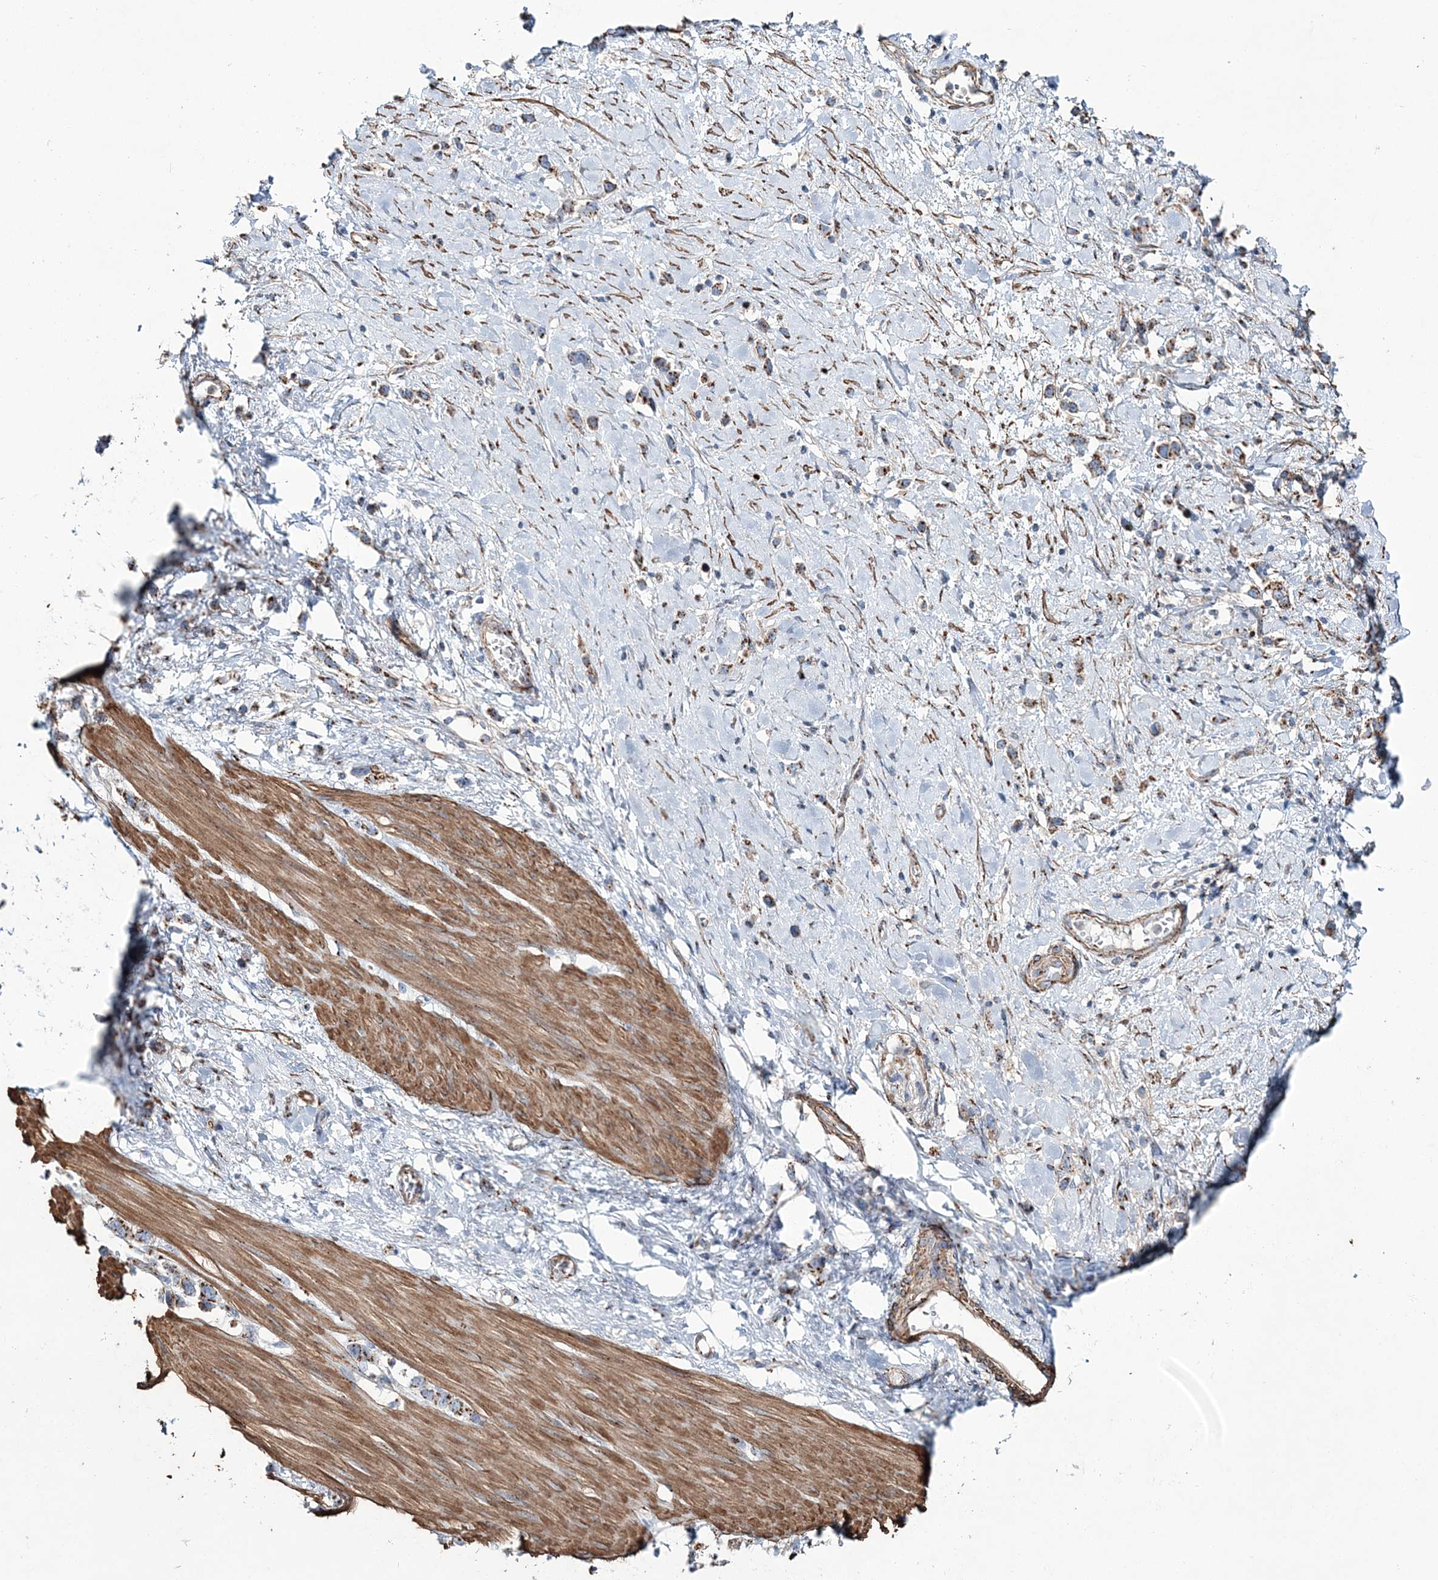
{"staining": {"intensity": "moderate", "quantity": ">75%", "location": "cytoplasmic/membranous"}, "tissue": "stomach cancer", "cell_type": "Tumor cells", "image_type": "cancer", "snomed": [{"axis": "morphology", "description": "Adenocarcinoma, NOS"}, {"axis": "topography", "description": "Stomach"}], "caption": "A medium amount of moderate cytoplasmic/membranous expression is seen in about >75% of tumor cells in adenocarcinoma (stomach) tissue.", "gene": "MAN1A2", "patient": {"sex": "female", "age": 65}}